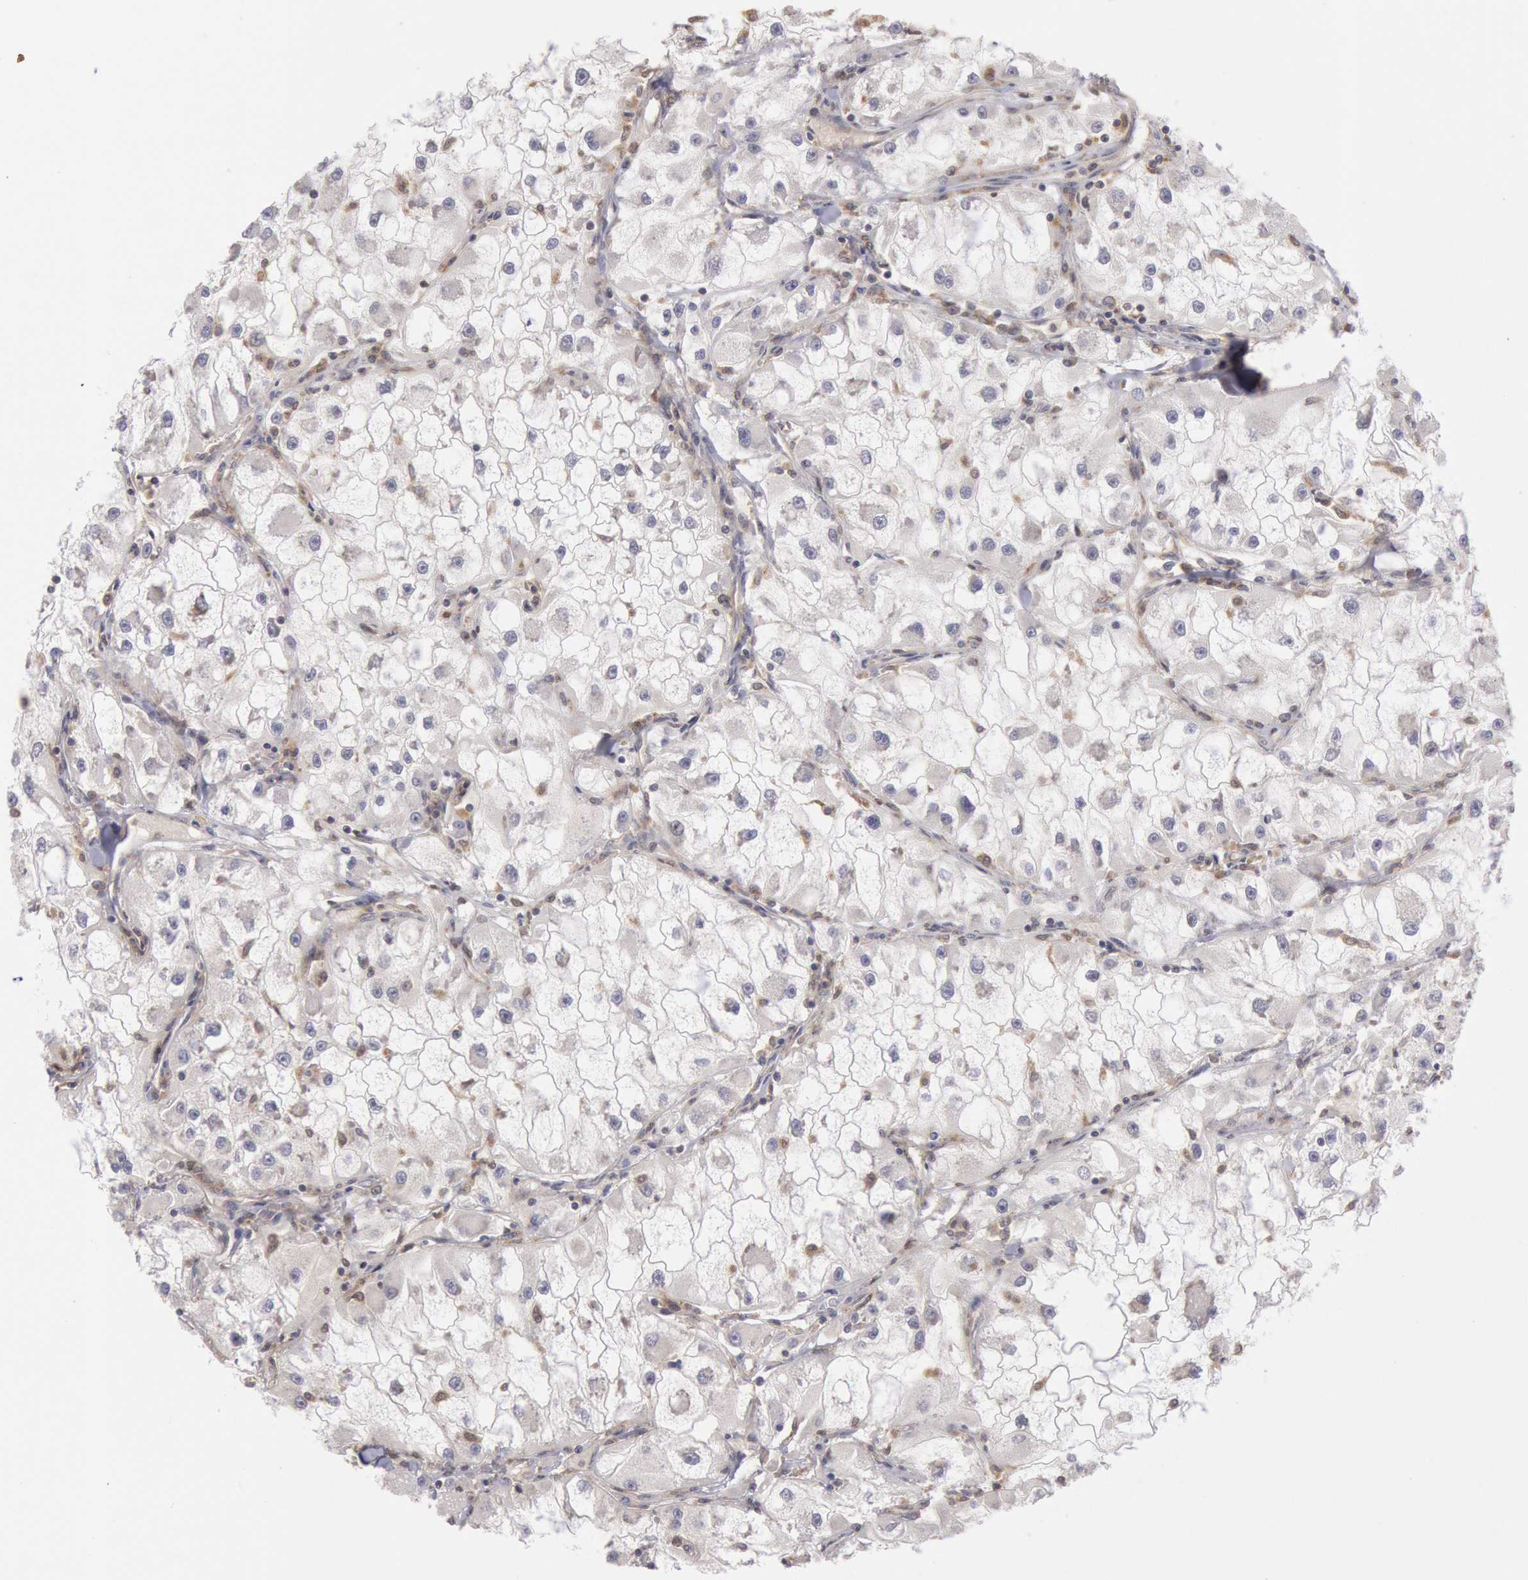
{"staining": {"intensity": "moderate", "quantity": "<25%", "location": "cytoplasmic/membranous"}, "tissue": "renal cancer", "cell_type": "Tumor cells", "image_type": "cancer", "snomed": [{"axis": "morphology", "description": "Adenocarcinoma, NOS"}, {"axis": "topography", "description": "Kidney"}], "caption": "Immunohistochemical staining of human renal adenocarcinoma exhibits low levels of moderate cytoplasmic/membranous staining in about <25% of tumor cells.", "gene": "PLA2G6", "patient": {"sex": "female", "age": 73}}